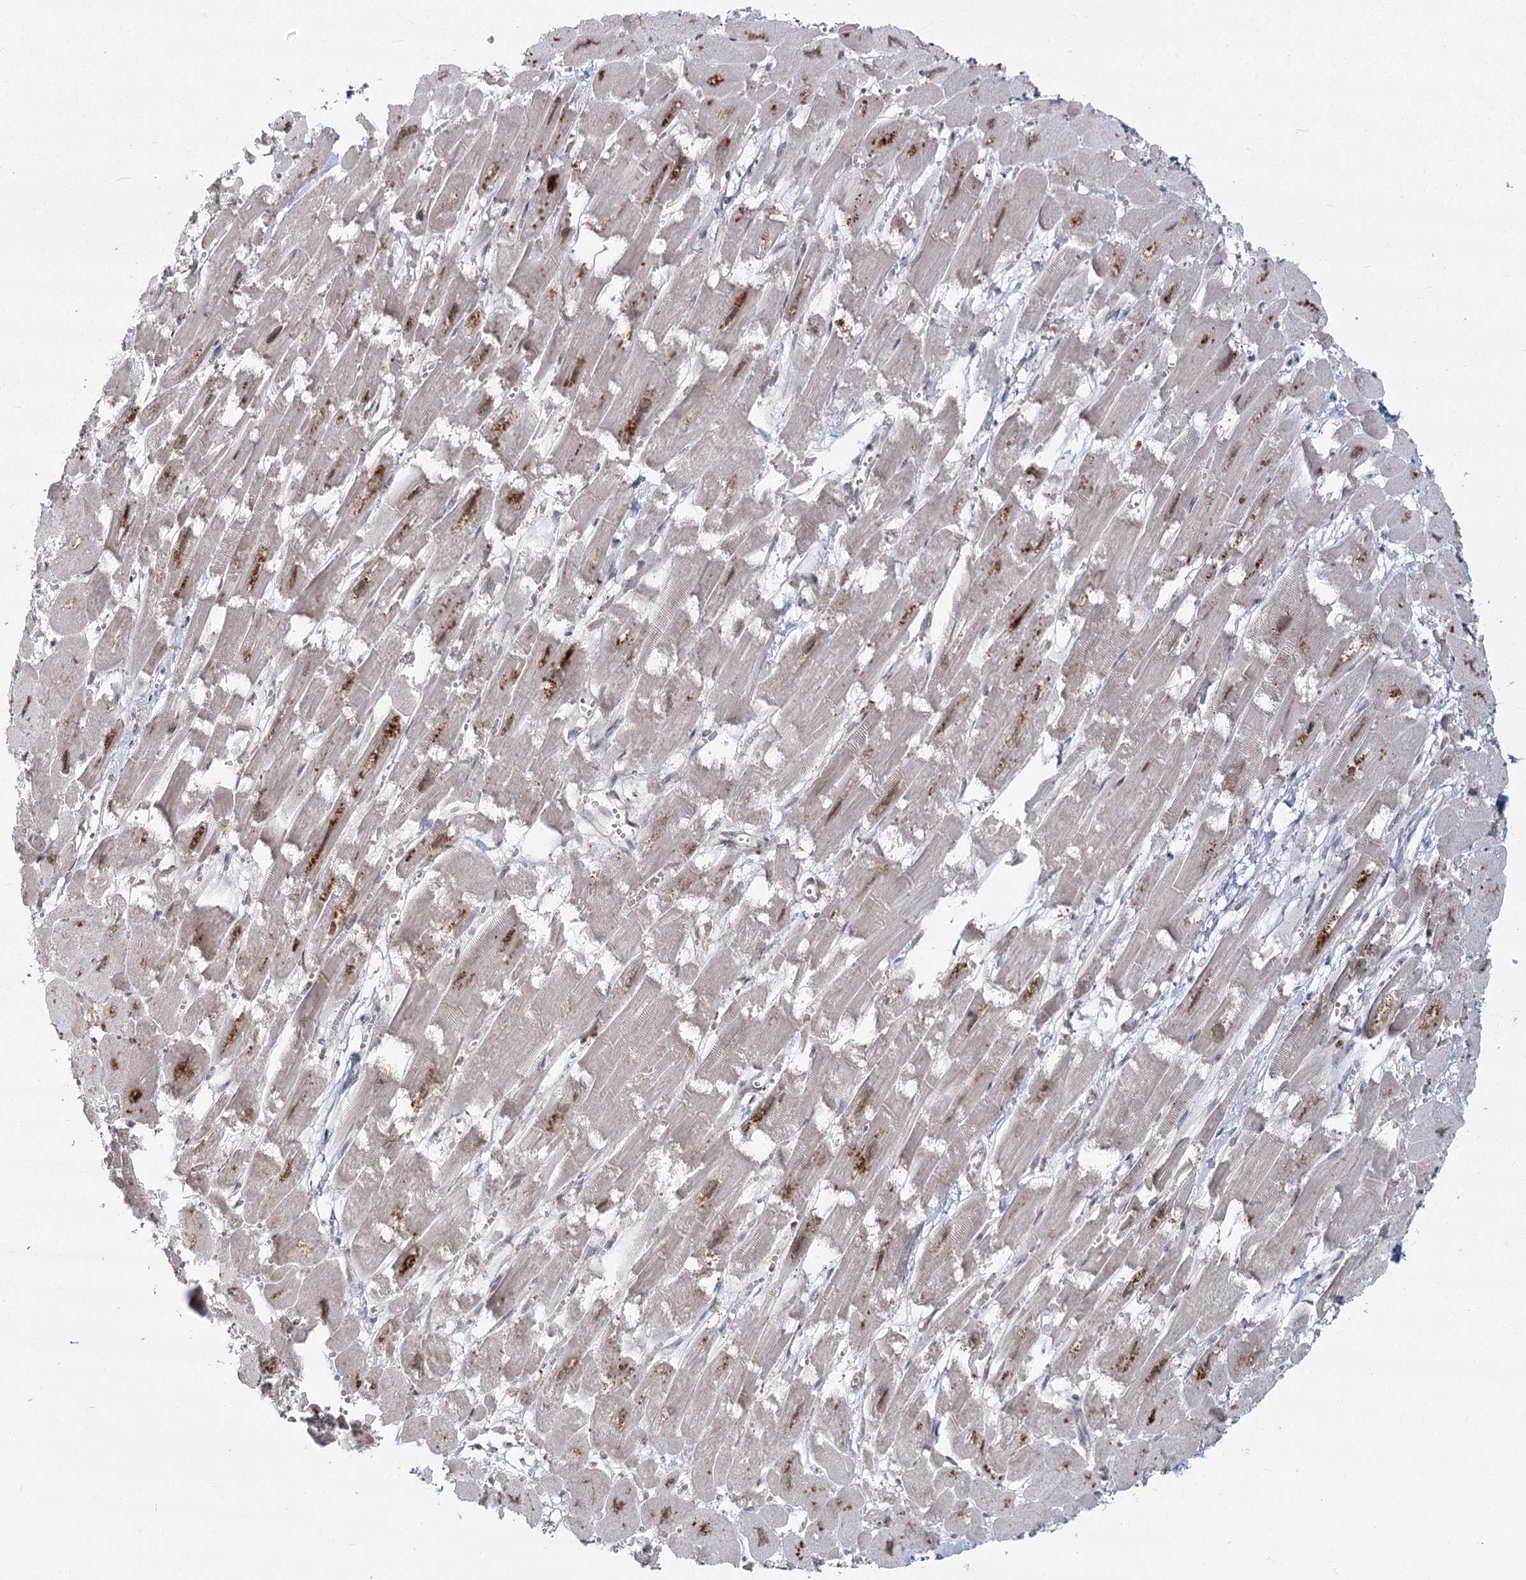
{"staining": {"intensity": "moderate", "quantity": "25%-75%", "location": "cytoplasmic/membranous"}, "tissue": "heart muscle", "cell_type": "Cardiomyocytes", "image_type": "normal", "snomed": [{"axis": "morphology", "description": "Normal tissue, NOS"}, {"axis": "topography", "description": "Heart"}], "caption": "Moderate cytoplasmic/membranous expression for a protein is appreciated in approximately 25%-75% of cardiomyocytes of benign heart muscle using immunohistochemistry.", "gene": "AP2M1", "patient": {"sex": "male", "age": 54}}